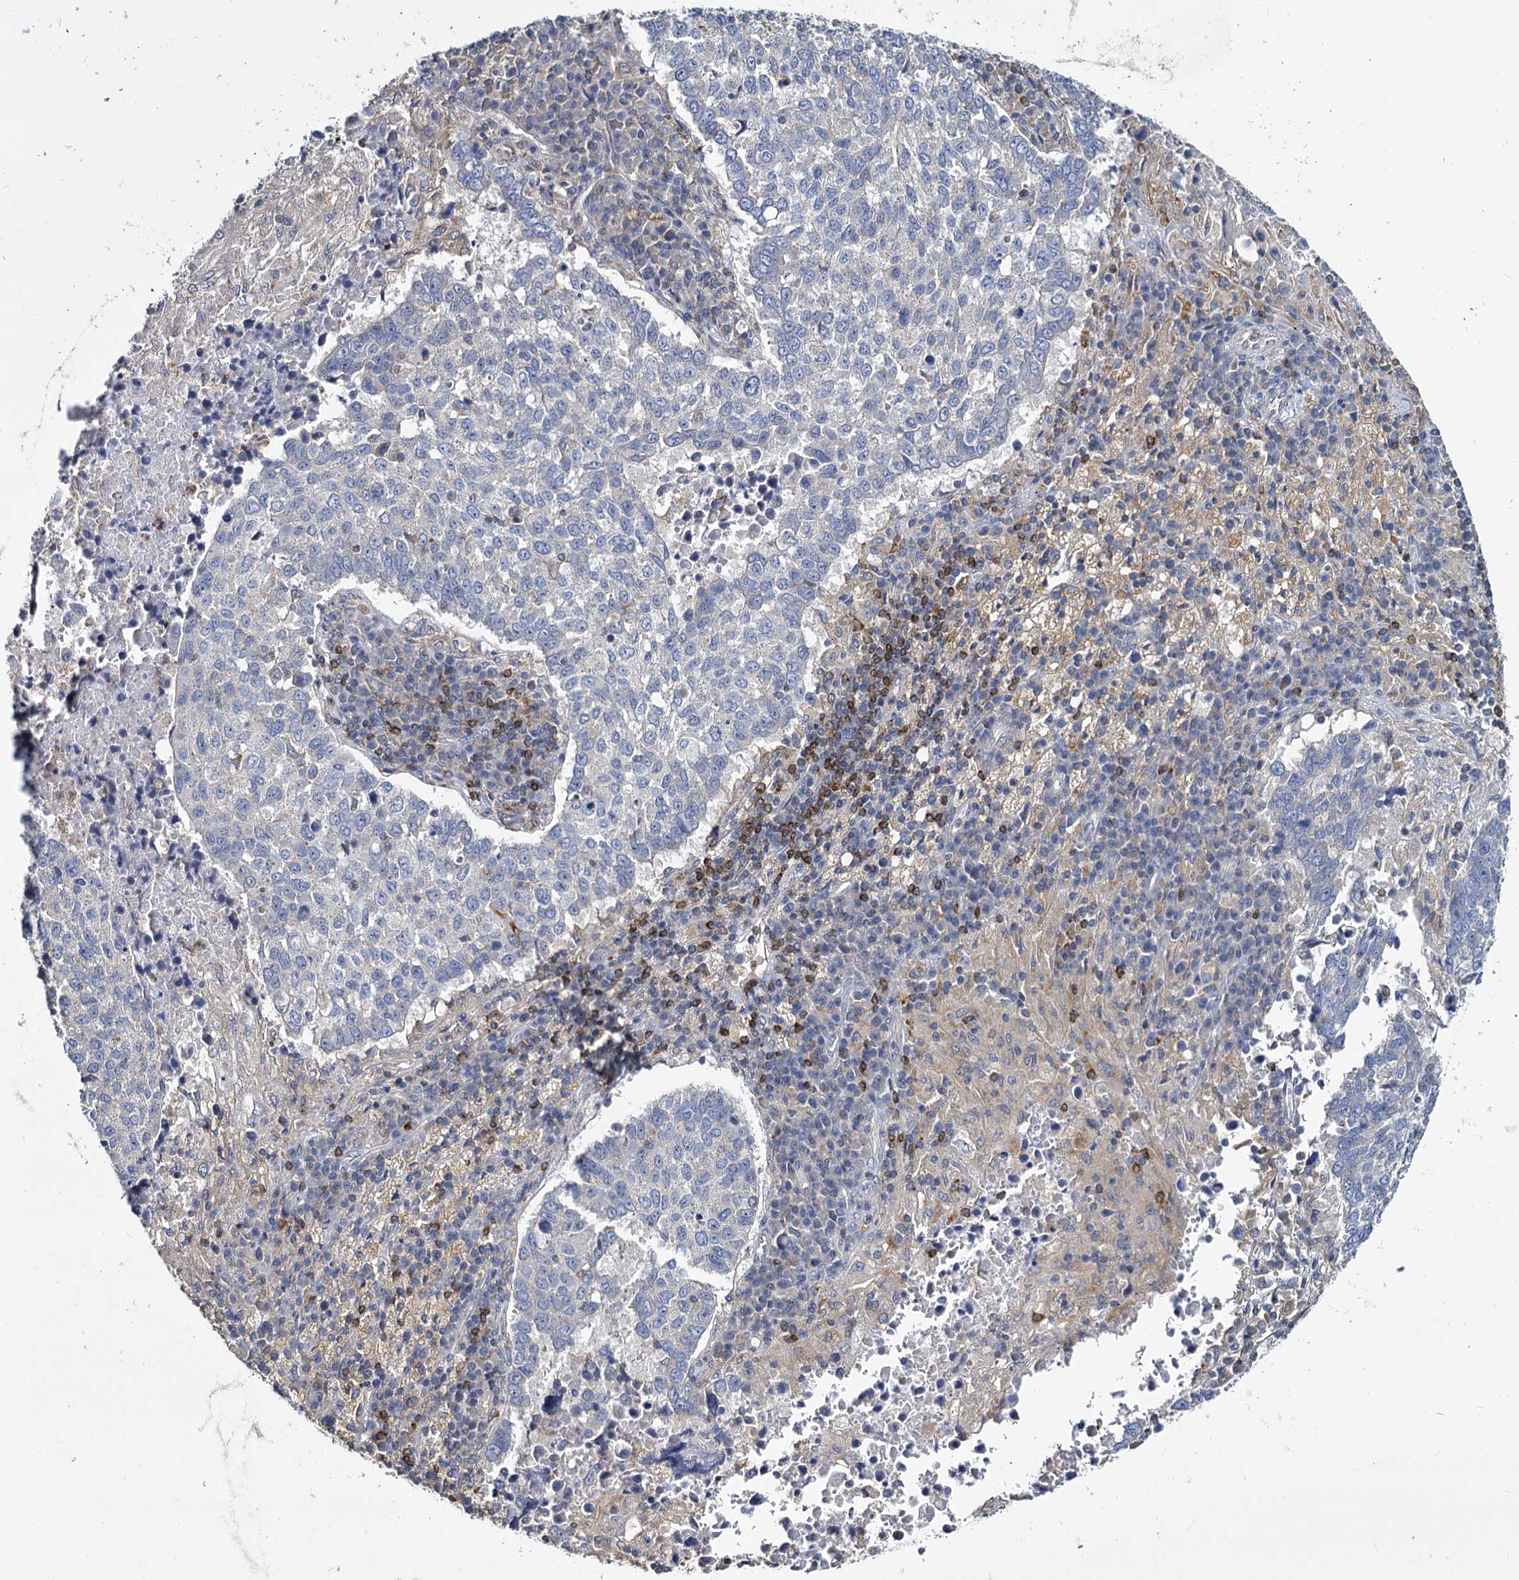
{"staining": {"intensity": "negative", "quantity": "none", "location": "none"}, "tissue": "lung cancer", "cell_type": "Tumor cells", "image_type": "cancer", "snomed": [{"axis": "morphology", "description": "Squamous cell carcinoma, NOS"}, {"axis": "topography", "description": "Lung"}], "caption": "The immunohistochemistry (IHC) micrograph has no significant expression in tumor cells of lung cancer (squamous cell carcinoma) tissue. The staining was performed using DAB (3,3'-diaminobenzidine) to visualize the protein expression in brown, while the nuclei were stained in blue with hematoxylin (Magnification: 20x).", "gene": "ANKRD13A", "patient": {"sex": "male", "age": 73}}